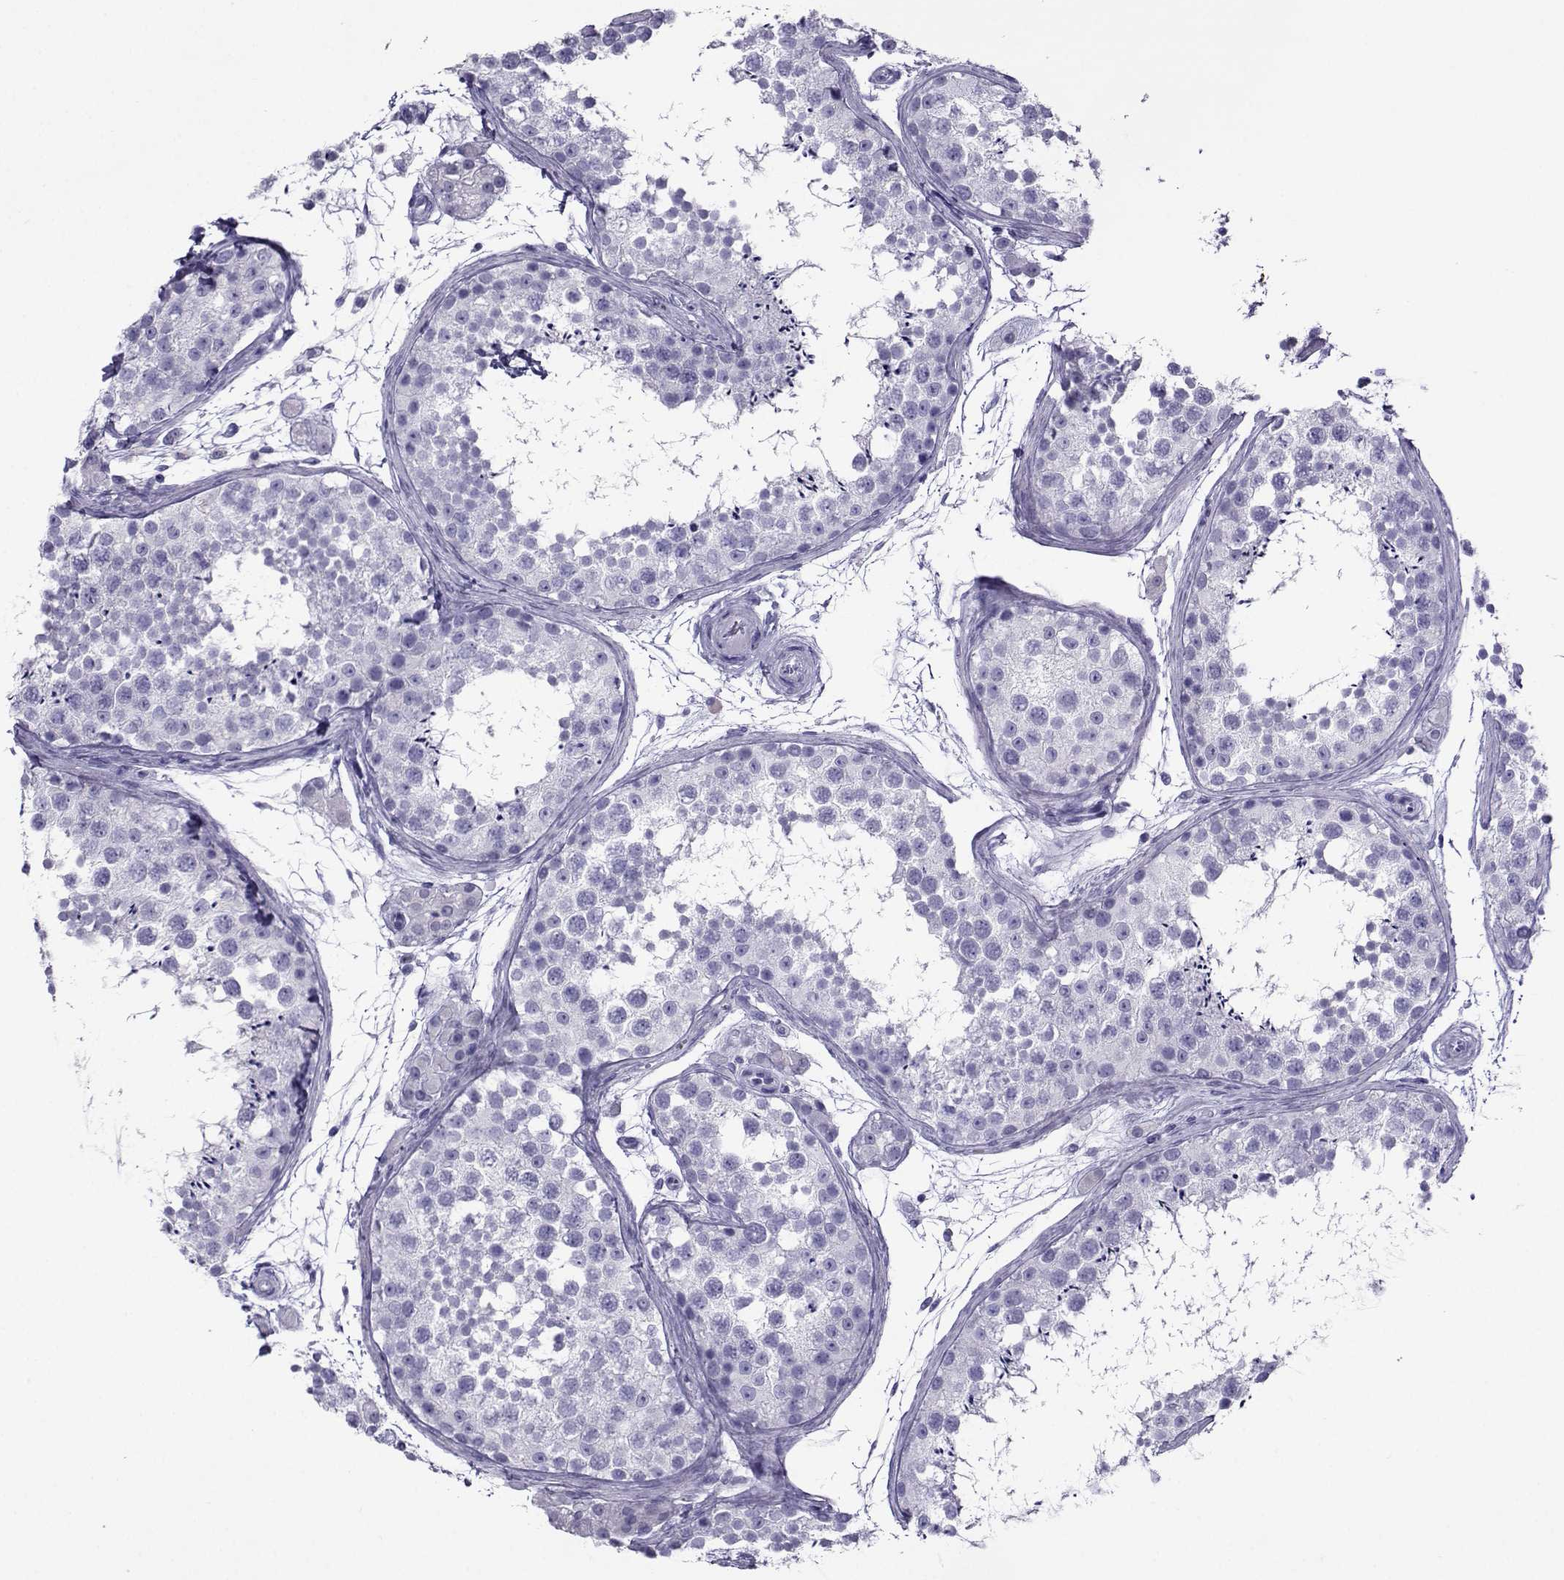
{"staining": {"intensity": "negative", "quantity": "none", "location": "none"}, "tissue": "testis", "cell_type": "Cells in seminiferous ducts", "image_type": "normal", "snomed": [{"axis": "morphology", "description": "Normal tissue, NOS"}, {"axis": "topography", "description": "Testis"}], "caption": "Immunohistochemical staining of benign testis shows no significant positivity in cells in seminiferous ducts.", "gene": "CRYBB1", "patient": {"sex": "male", "age": 41}}